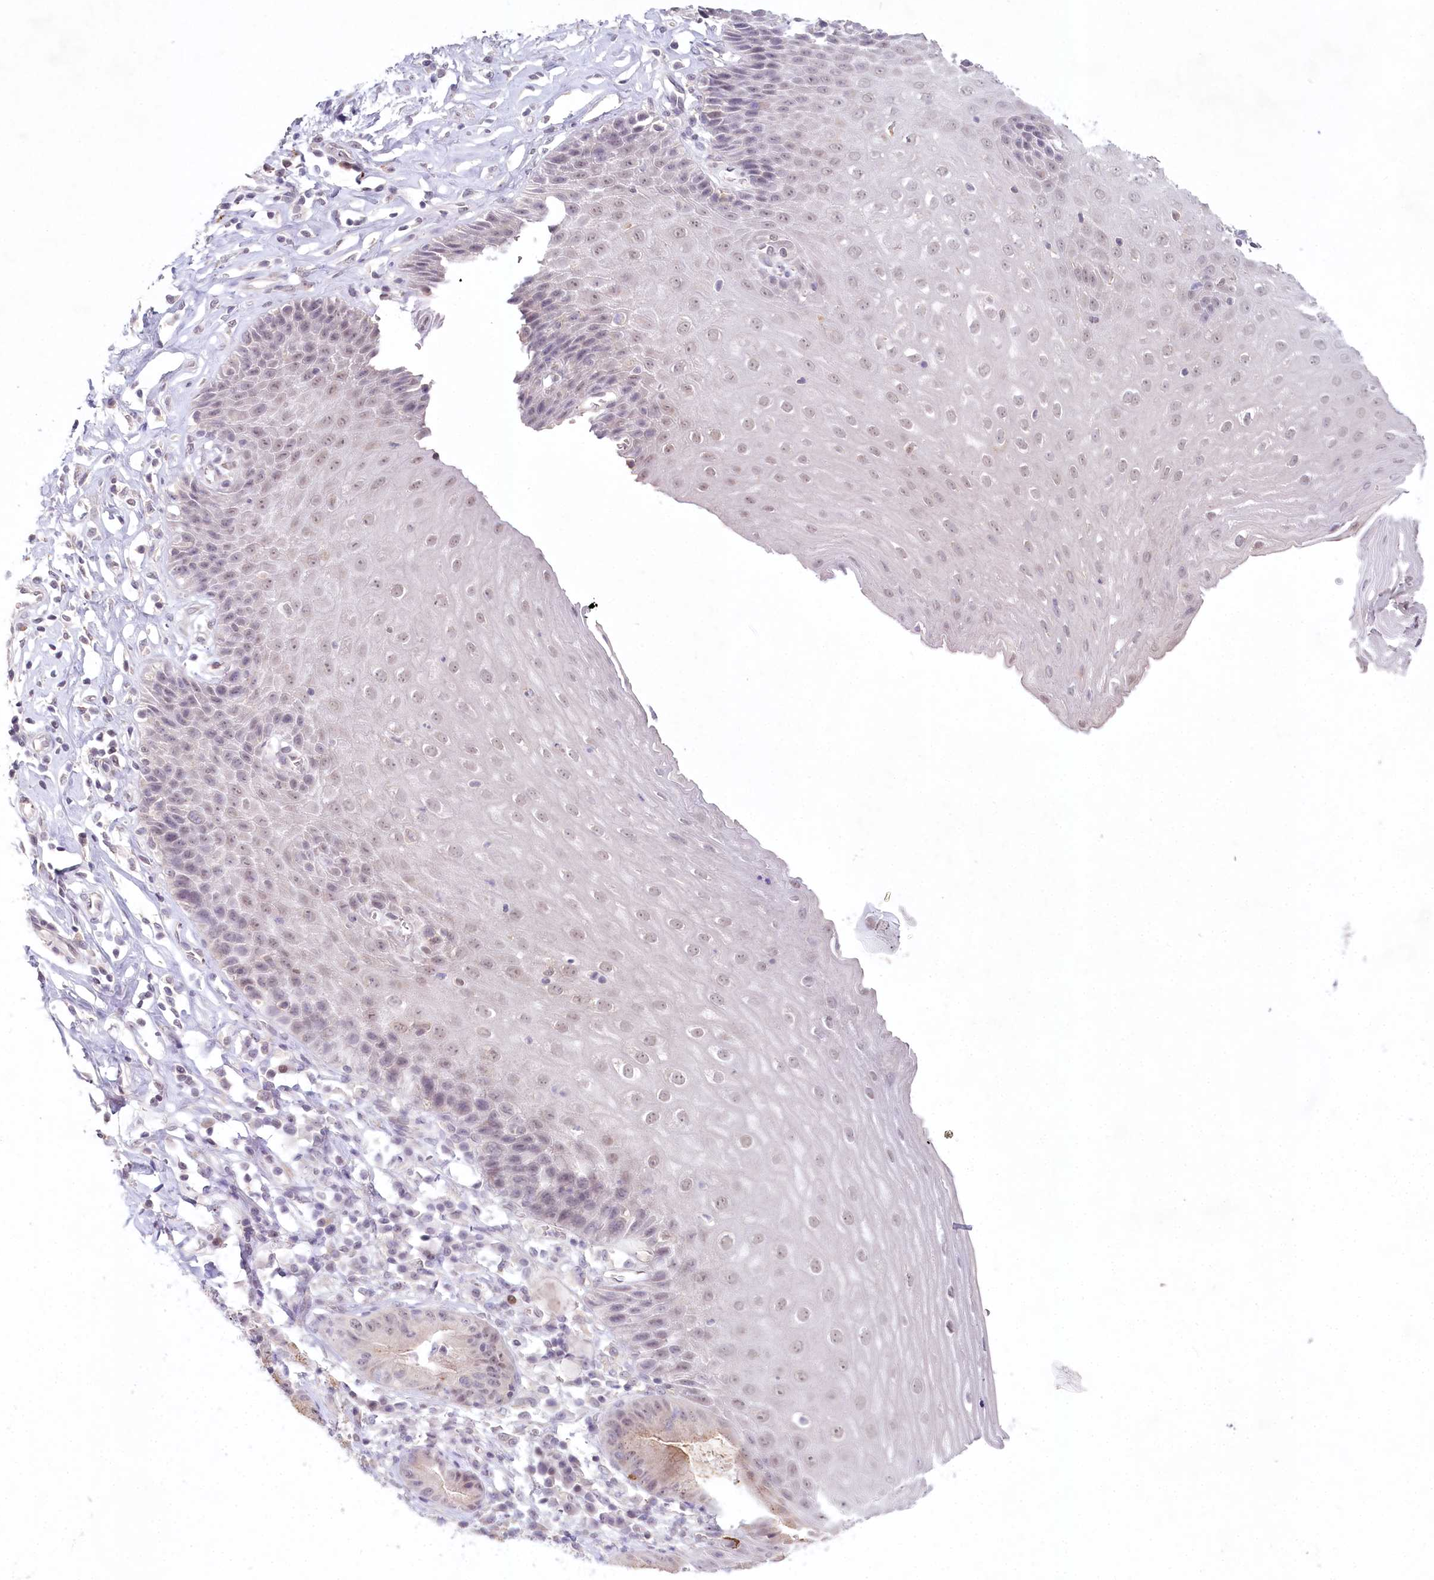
{"staining": {"intensity": "weak", "quantity": "25%-75%", "location": "nuclear"}, "tissue": "esophagus", "cell_type": "Squamous epithelial cells", "image_type": "normal", "snomed": [{"axis": "morphology", "description": "Normal tissue, NOS"}, {"axis": "topography", "description": "Esophagus"}], "caption": "Unremarkable esophagus was stained to show a protein in brown. There is low levels of weak nuclear positivity in approximately 25%-75% of squamous epithelial cells. Using DAB (3,3'-diaminobenzidine) (brown) and hematoxylin (blue) stains, captured at high magnification using brightfield microscopy.", "gene": "AMTN", "patient": {"sex": "female", "age": 61}}